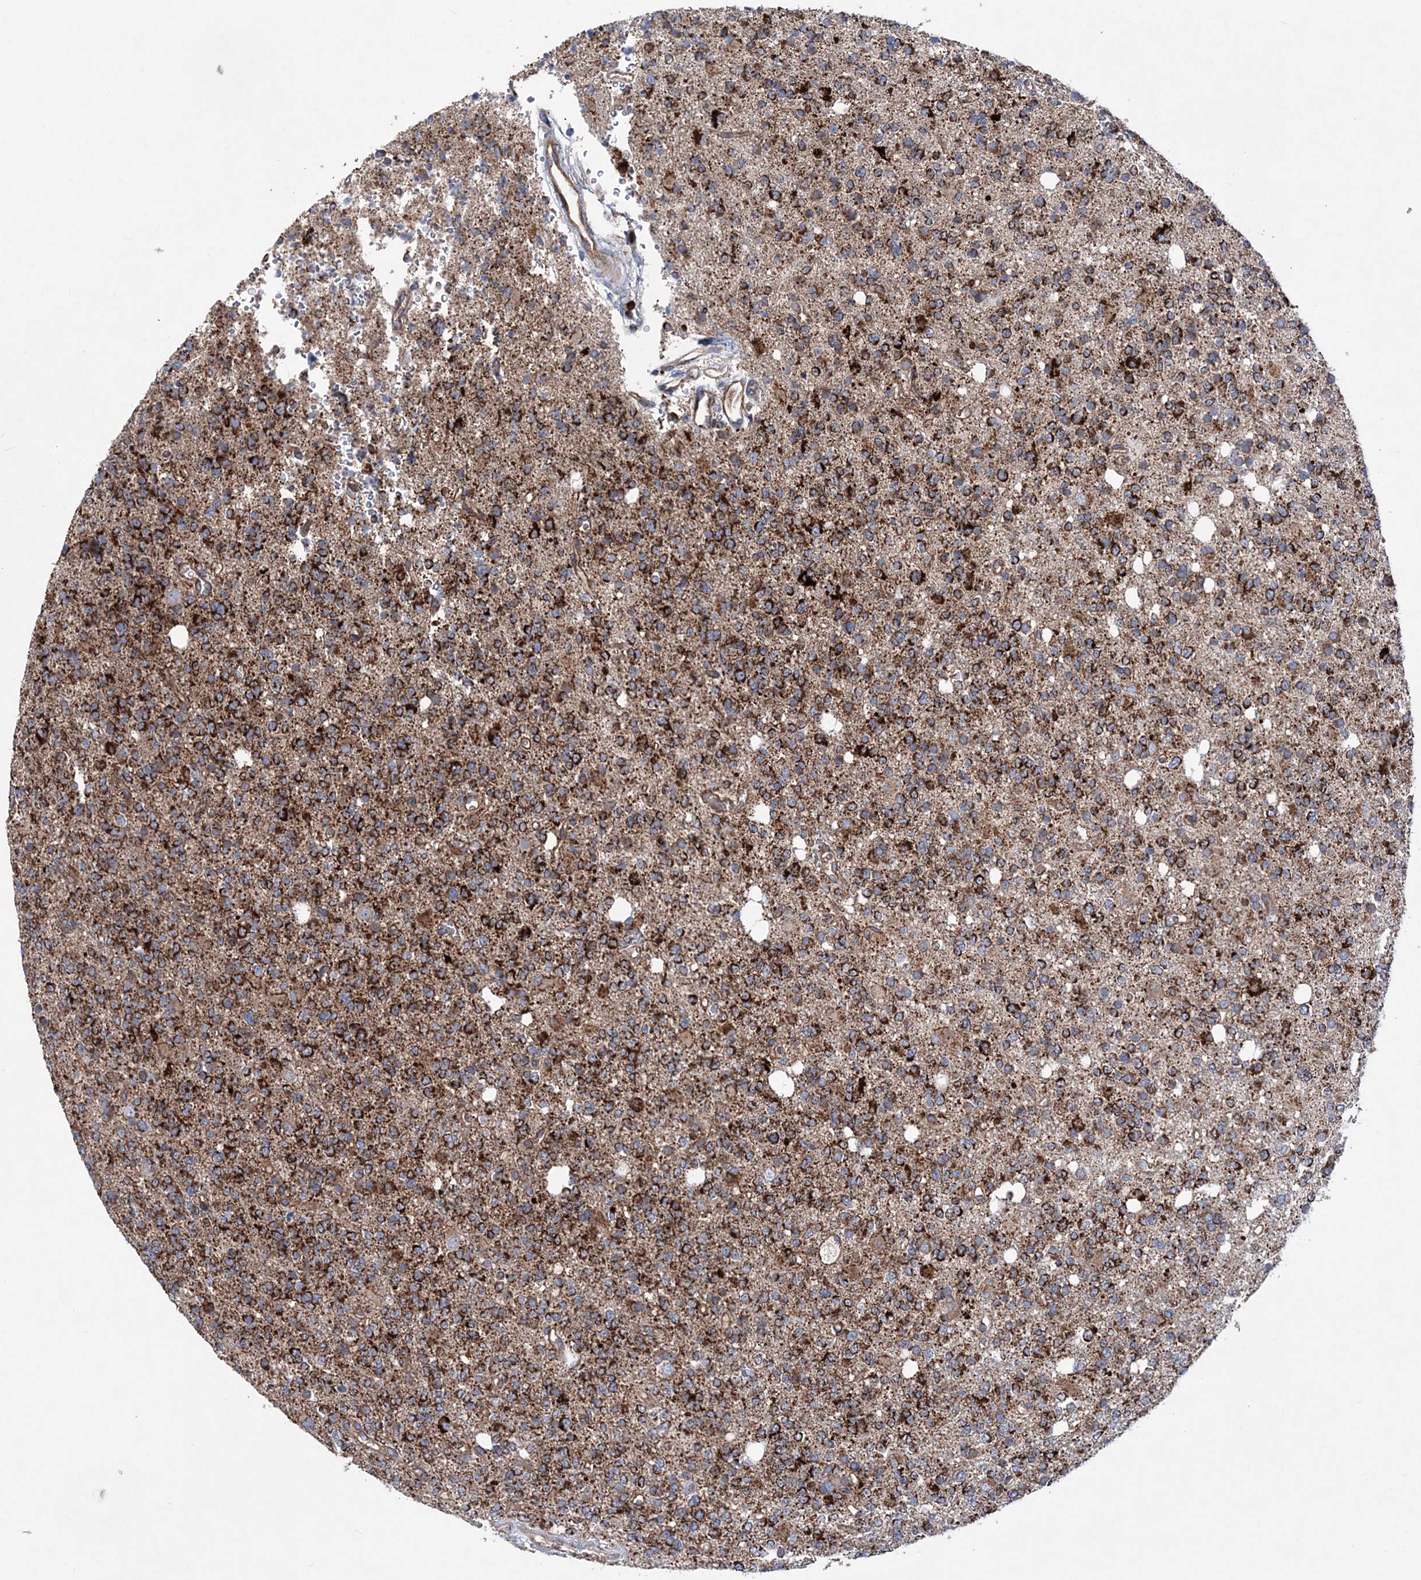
{"staining": {"intensity": "strong", "quantity": "25%-75%", "location": "cytoplasmic/membranous"}, "tissue": "glioma", "cell_type": "Tumor cells", "image_type": "cancer", "snomed": [{"axis": "morphology", "description": "Glioma, malignant, High grade"}, {"axis": "topography", "description": "Brain"}], "caption": "Strong cytoplasmic/membranous positivity for a protein is identified in about 25%-75% of tumor cells of malignant high-grade glioma using immunohistochemistry (IHC).", "gene": "NGLY1", "patient": {"sex": "female", "age": 62}}